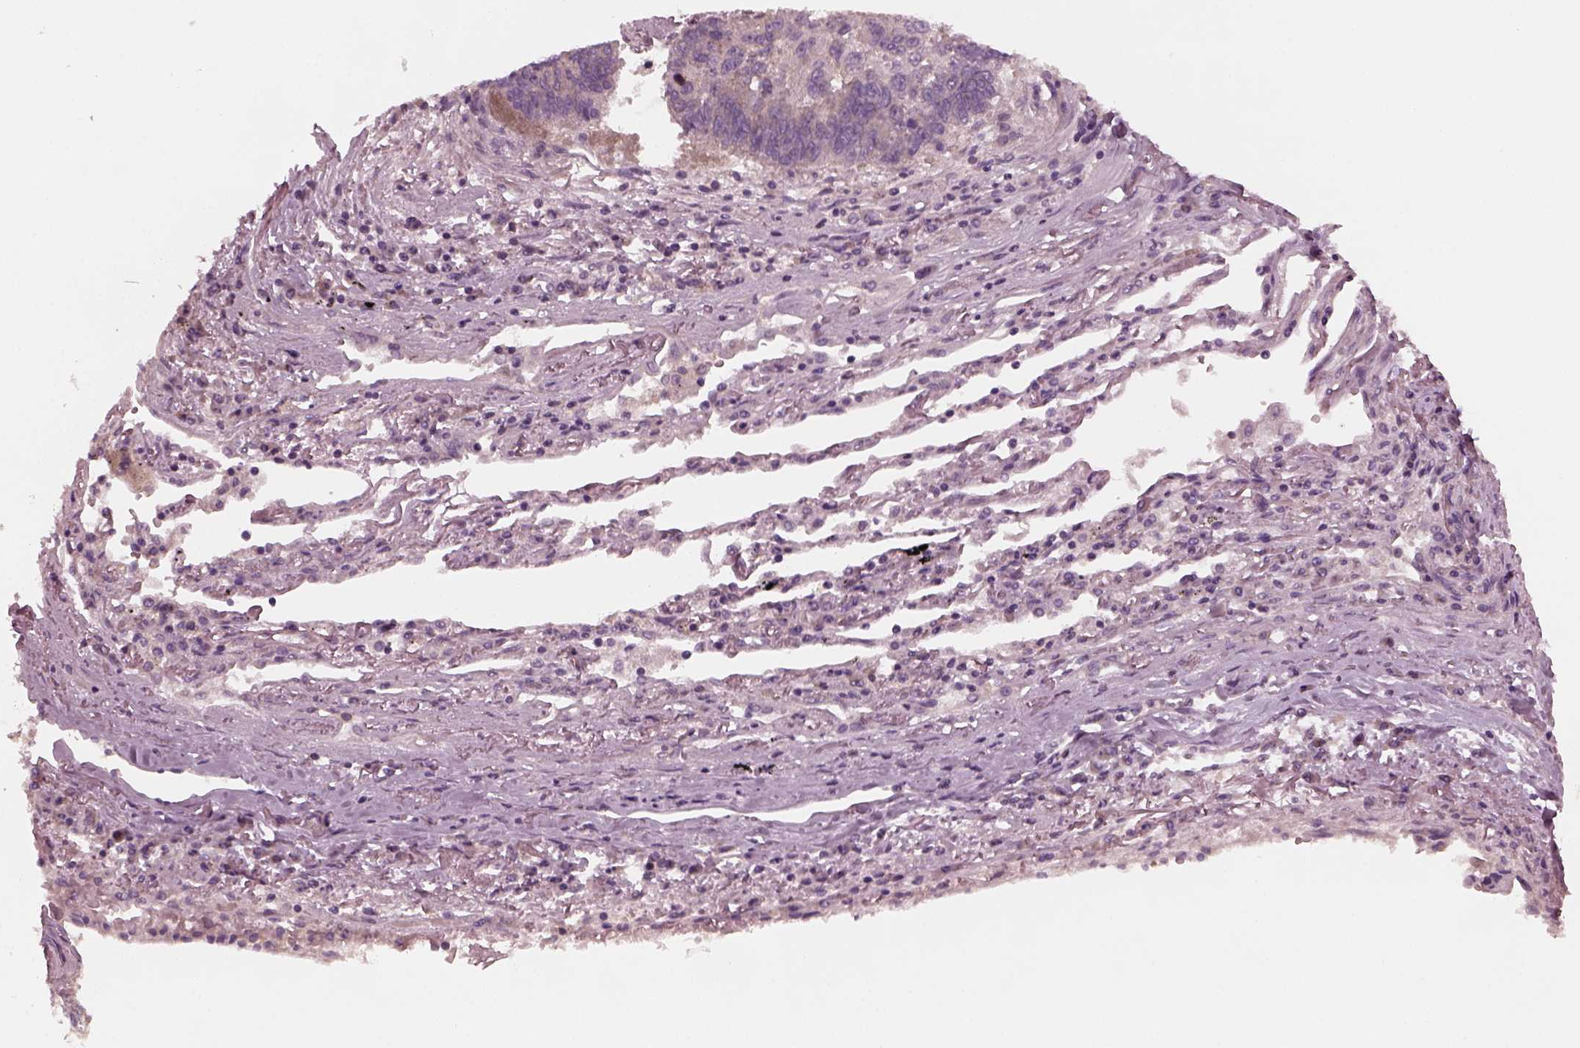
{"staining": {"intensity": "weak", "quantity": ">75%", "location": "cytoplasmic/membranous"}, "tissue": "lung cancer", "cell_type": "Tumor cells", "image_type": "cancer", "snomed": [{"axis": "morphology", "description": "Squamous cell carcinoma, NOS"}, {"axis": "topography", "description": "Lung"}], "caption": "A low amount of weak cytoplasmic/membranous positivity is present in approximately >75% of tumor cells in lung squamous cell carcinoma tissue. (DAB = brown stain, brightfield microscopy at high magnification).", "gene": "TUBG1", "patient": {"sex": "male", "age": 73}}